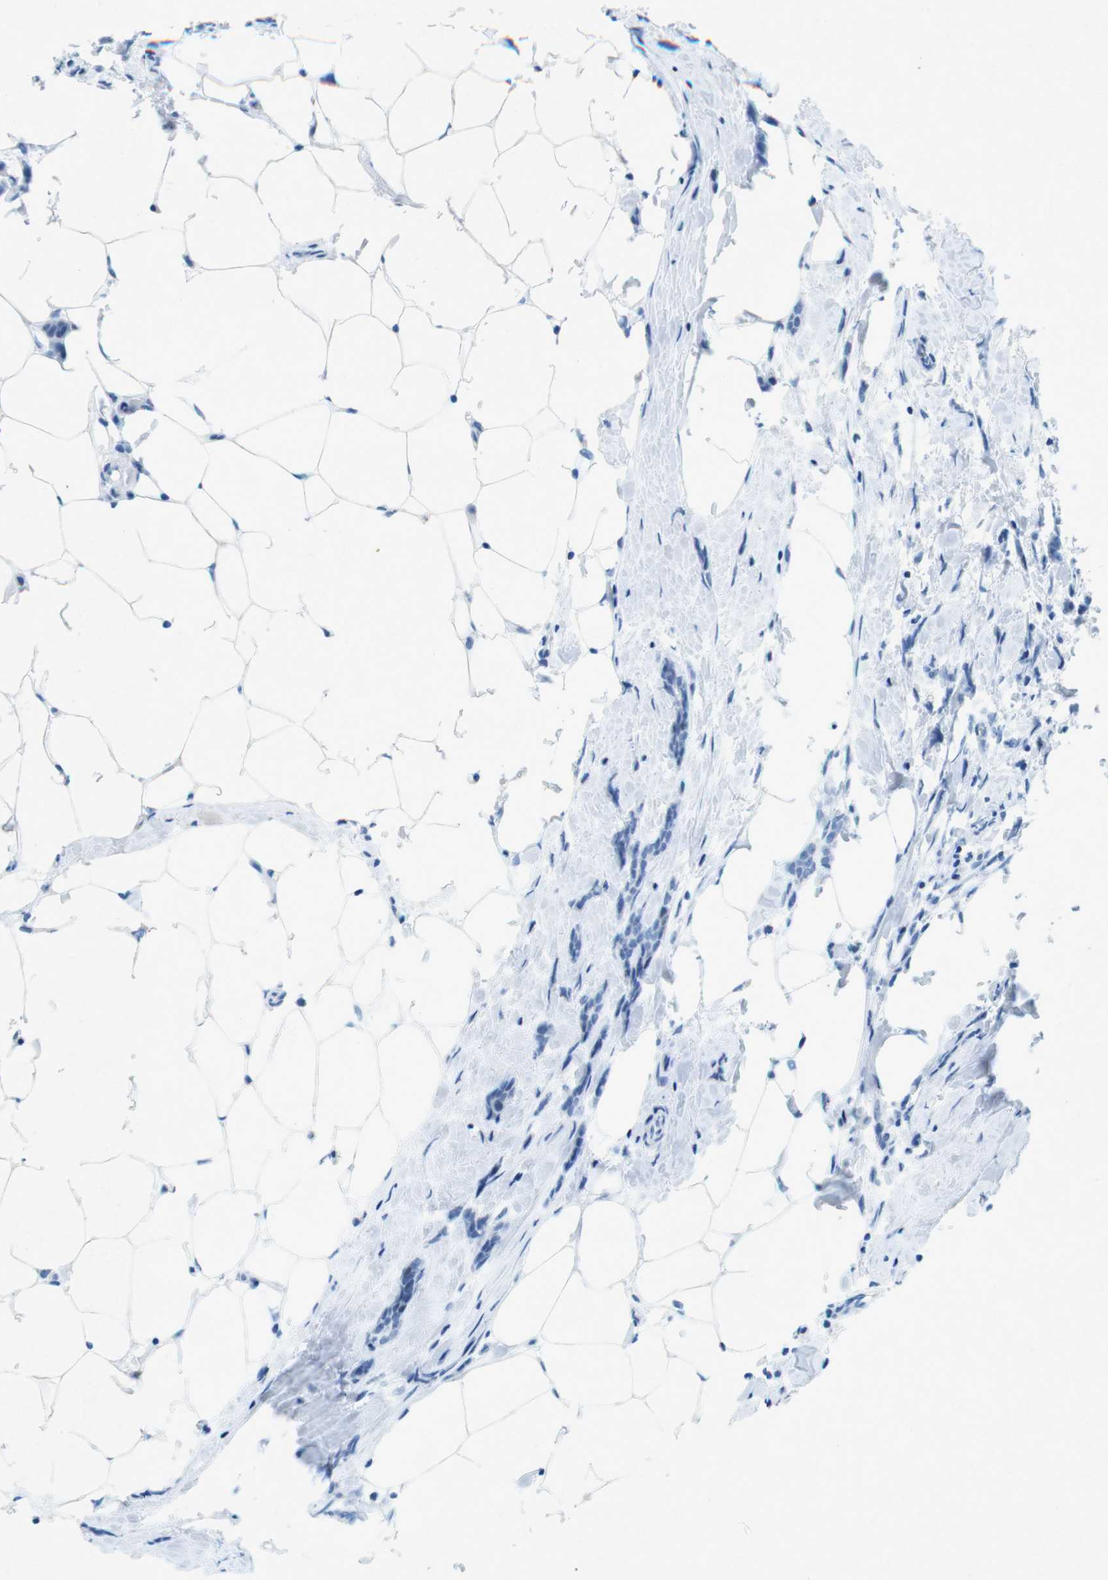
{"staining": {"intensity": "negative", "quantity": "none", "location": "none"}, "tissue": "breast cancer", "cell_type": "Tumor cells", "image_type": "cancer", "snomed": [{"axis": "morphology", "description": "Lobular carcinoma, in situ"}, {"axis": "morphology", "description": "Lobular carcinoma"}, {"axis": "topography", "description": "Breast"}], "caption": "Breast cancer was stained to show a protein in brown. There is no significant positivity in tumor cells.", "gene": "CTAG1B", "patient": {"sex": "female", "age": 41}}